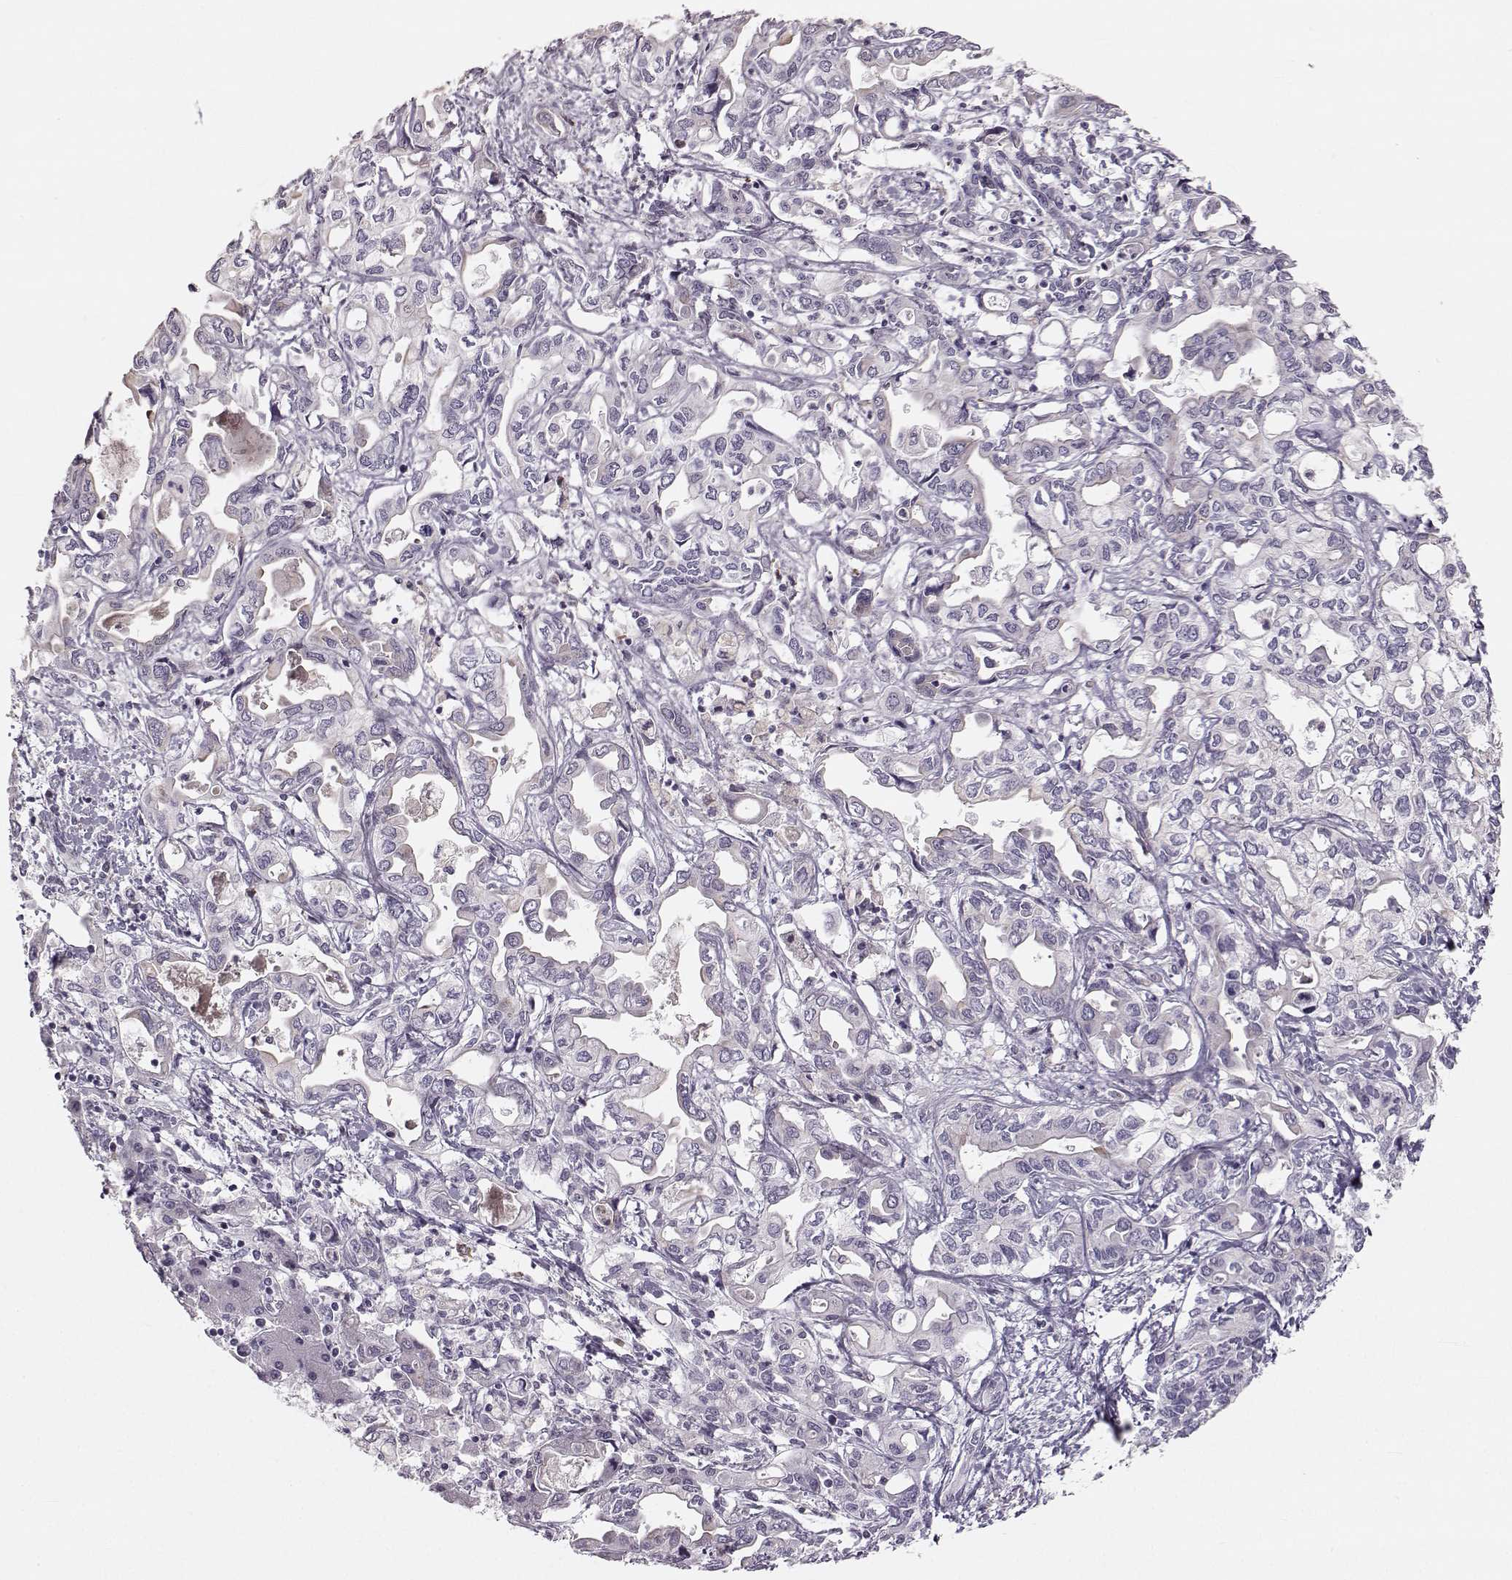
{"staining": {"intensity": "negative", "quantity": "none", "location": "none"}, "tissue": "liver cancer", "cell_type": "Tumor cells", "image_type": "cancer", "snomed": [{"axis": "morphology", "description": "Cholangiocarcinoma"}, {"axis": "topography", "description": "Liver"}], "caption": "Micrograph shows no significant protein expression in tumor cells of cholangiocarcinoma (liver).", "gene": "RUNDC3A", "patient": {"sex": "female", "age": 64}}